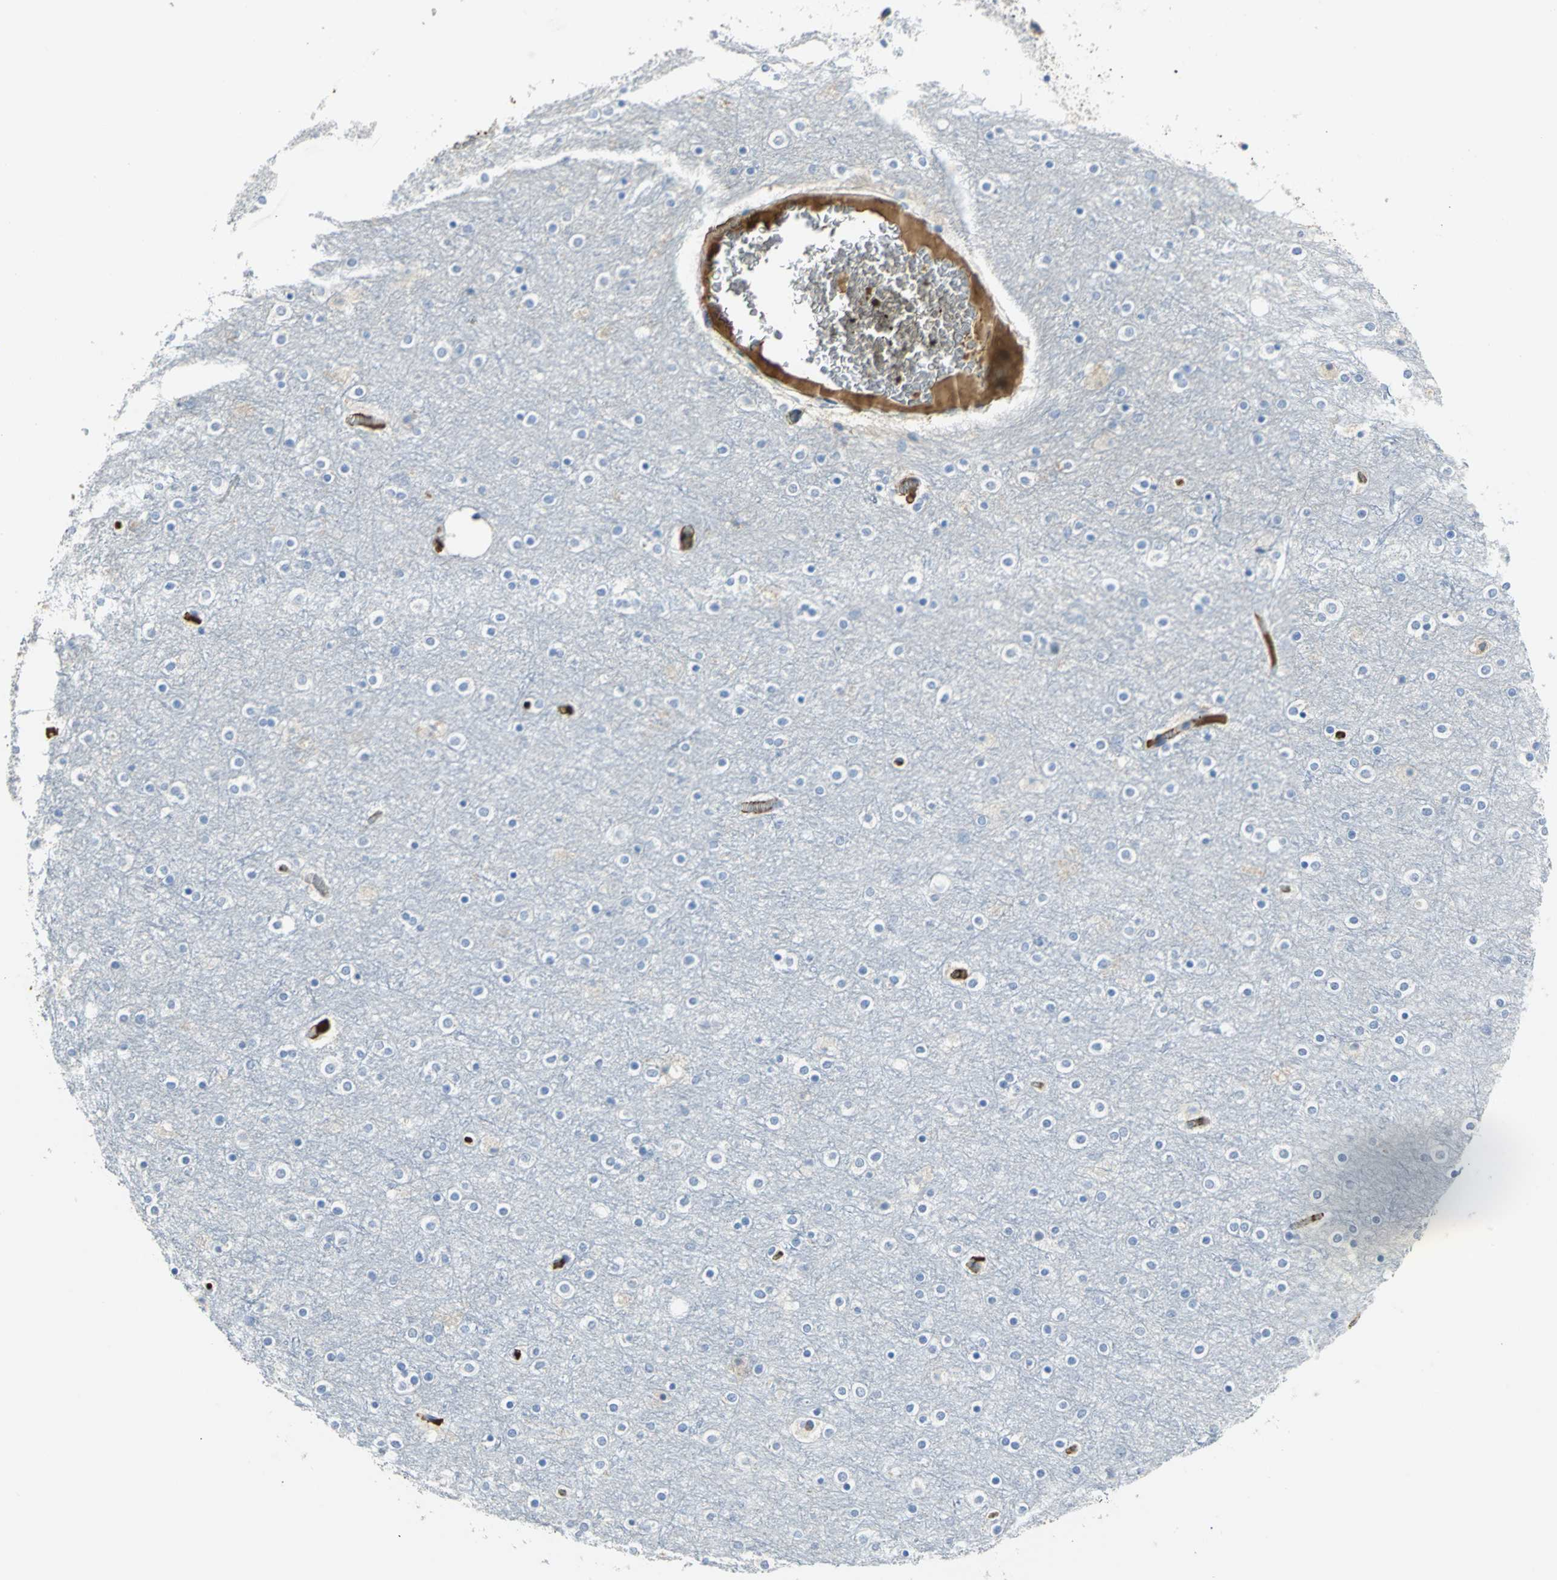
{"staining": {"intensity": "negative", "quantity": "none", "location": "none"}, "tissue": "cerebral cortex", "cell_type": "Endothelial cells", "image_type": "normal", "snomed": [{"axis": "morphology", "description": "Normal tissue, NOS"}, {"axis": "topography", "description": "Cerebral cortex"}], "caption": "The IHC histopathology image has no significant positivity in endothelial cells of cerebral cortex.", "gene": "GYG2", "patient": {"sex": "female", "age": 54}}